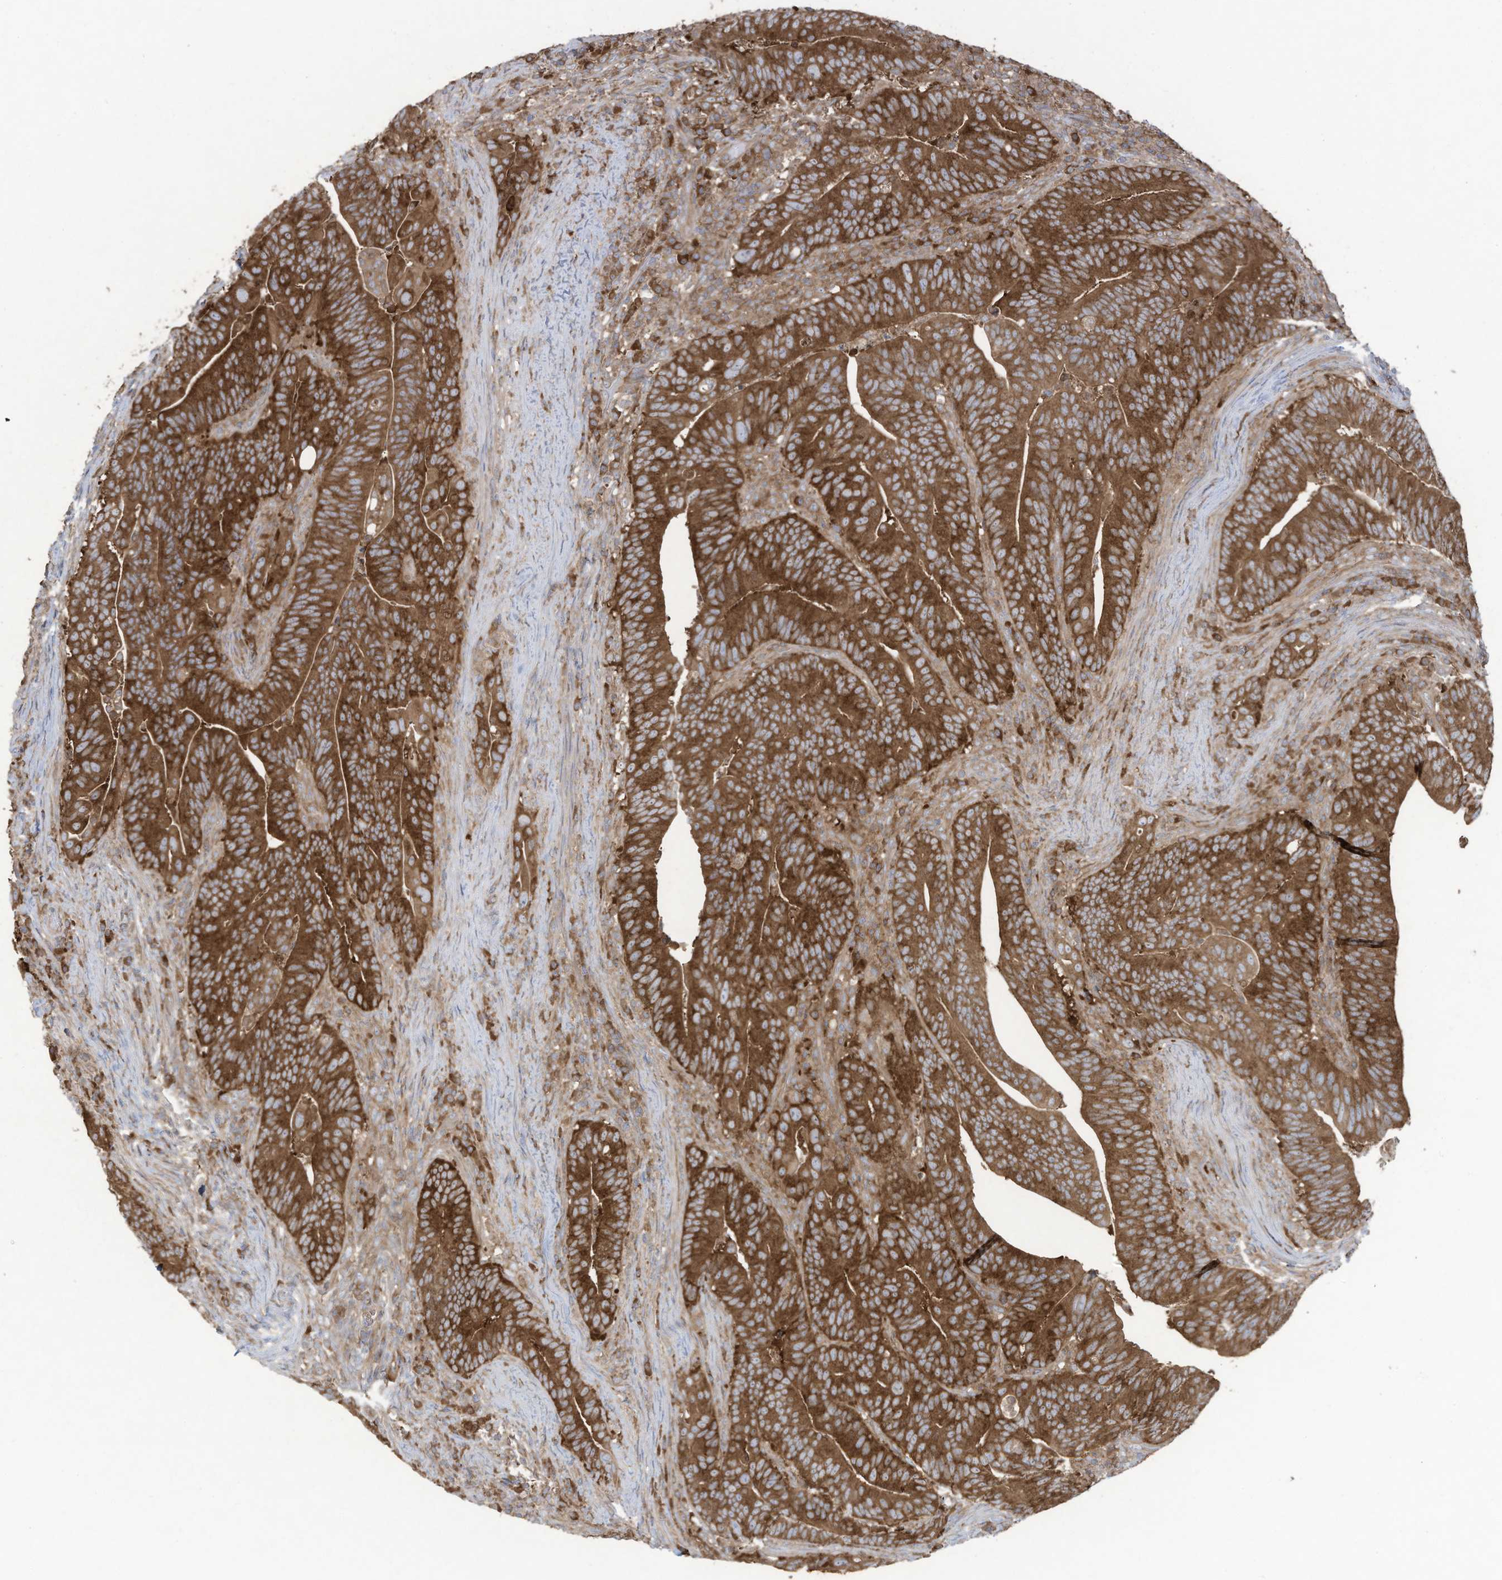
{"staining": {"intensity": "moderate", "quantity": ">75%", "location": "cytoplasmic/membranous"}, "tissue": "colorectal cancer", "cell_type": "Tumor cells", "image_type": "cancer", "snomed": [{"axis": "morphology", "description": "Adenocarcinoma, NOS"}, {"axis": "topography", "description": "Colon"}], "caption": "This micrograph displays colorectal cancer stained with IHC to label a protein in brown. The cytoplasmic/membranous of tumor cells show moderate positivity for the protein. Nuclei are counter-stained blue.", "gene": "OLA1", "patient": {"sex": "female", "age": 66}}